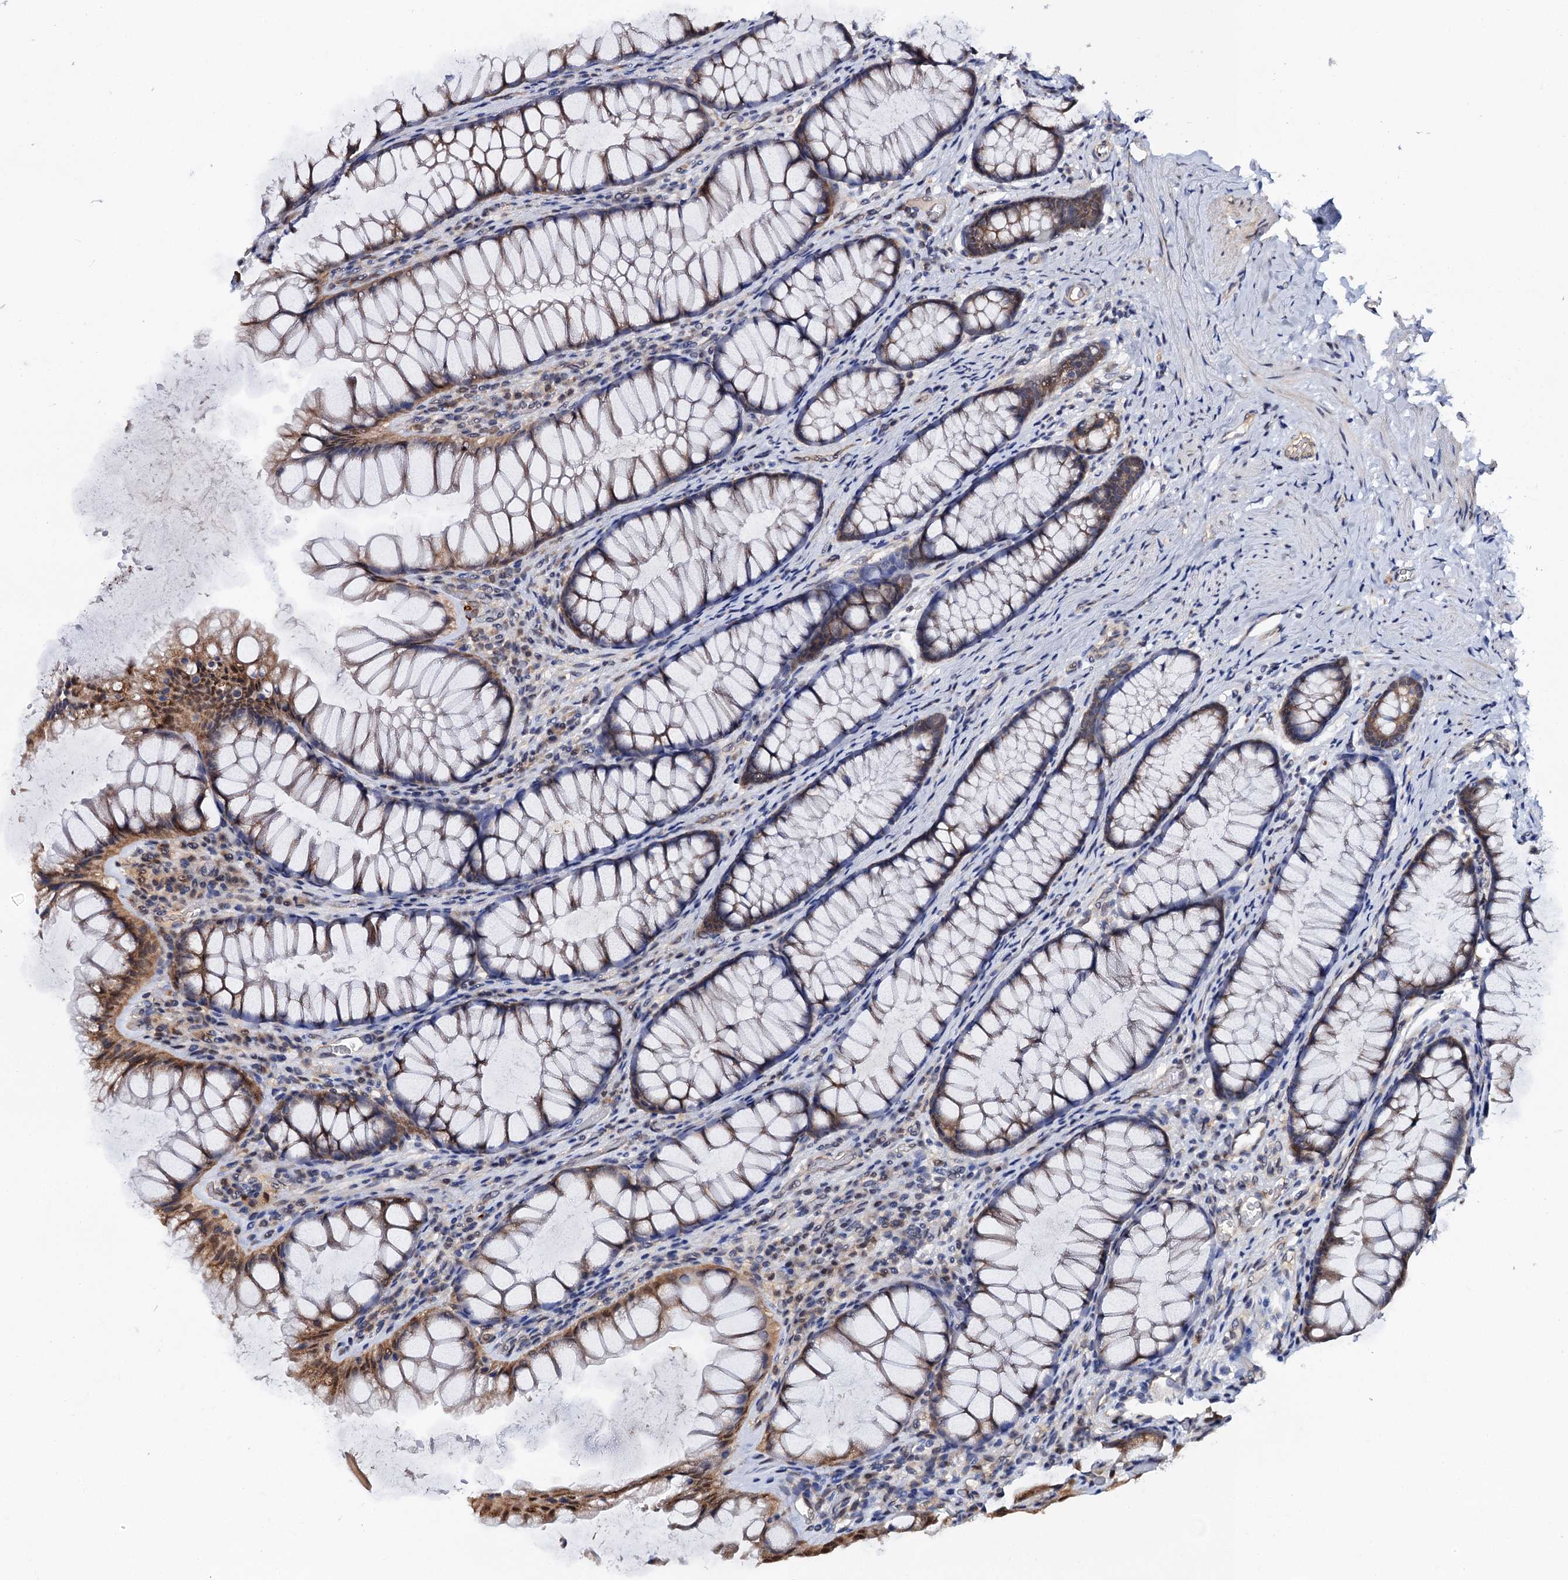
{"staining": {"intensity": "moderate", "quantity": ">75%", "location": "nuclear"}, "tissue": "colon", "cell_type": "Endothelial cells", "image_type": "normal", "snomed": [{"axis": "morphology", "description": "Normal tissue, NOS"}, {"axis": "topography", "description": "Colon"}], "caption": "Immunohistochemical staining of benign colon displays >75% levels of moderate nuclear protein staining in about >75% of endothelial cells.", "gene": "MIER2", "patient": {"sex": "female", "age": 62}}